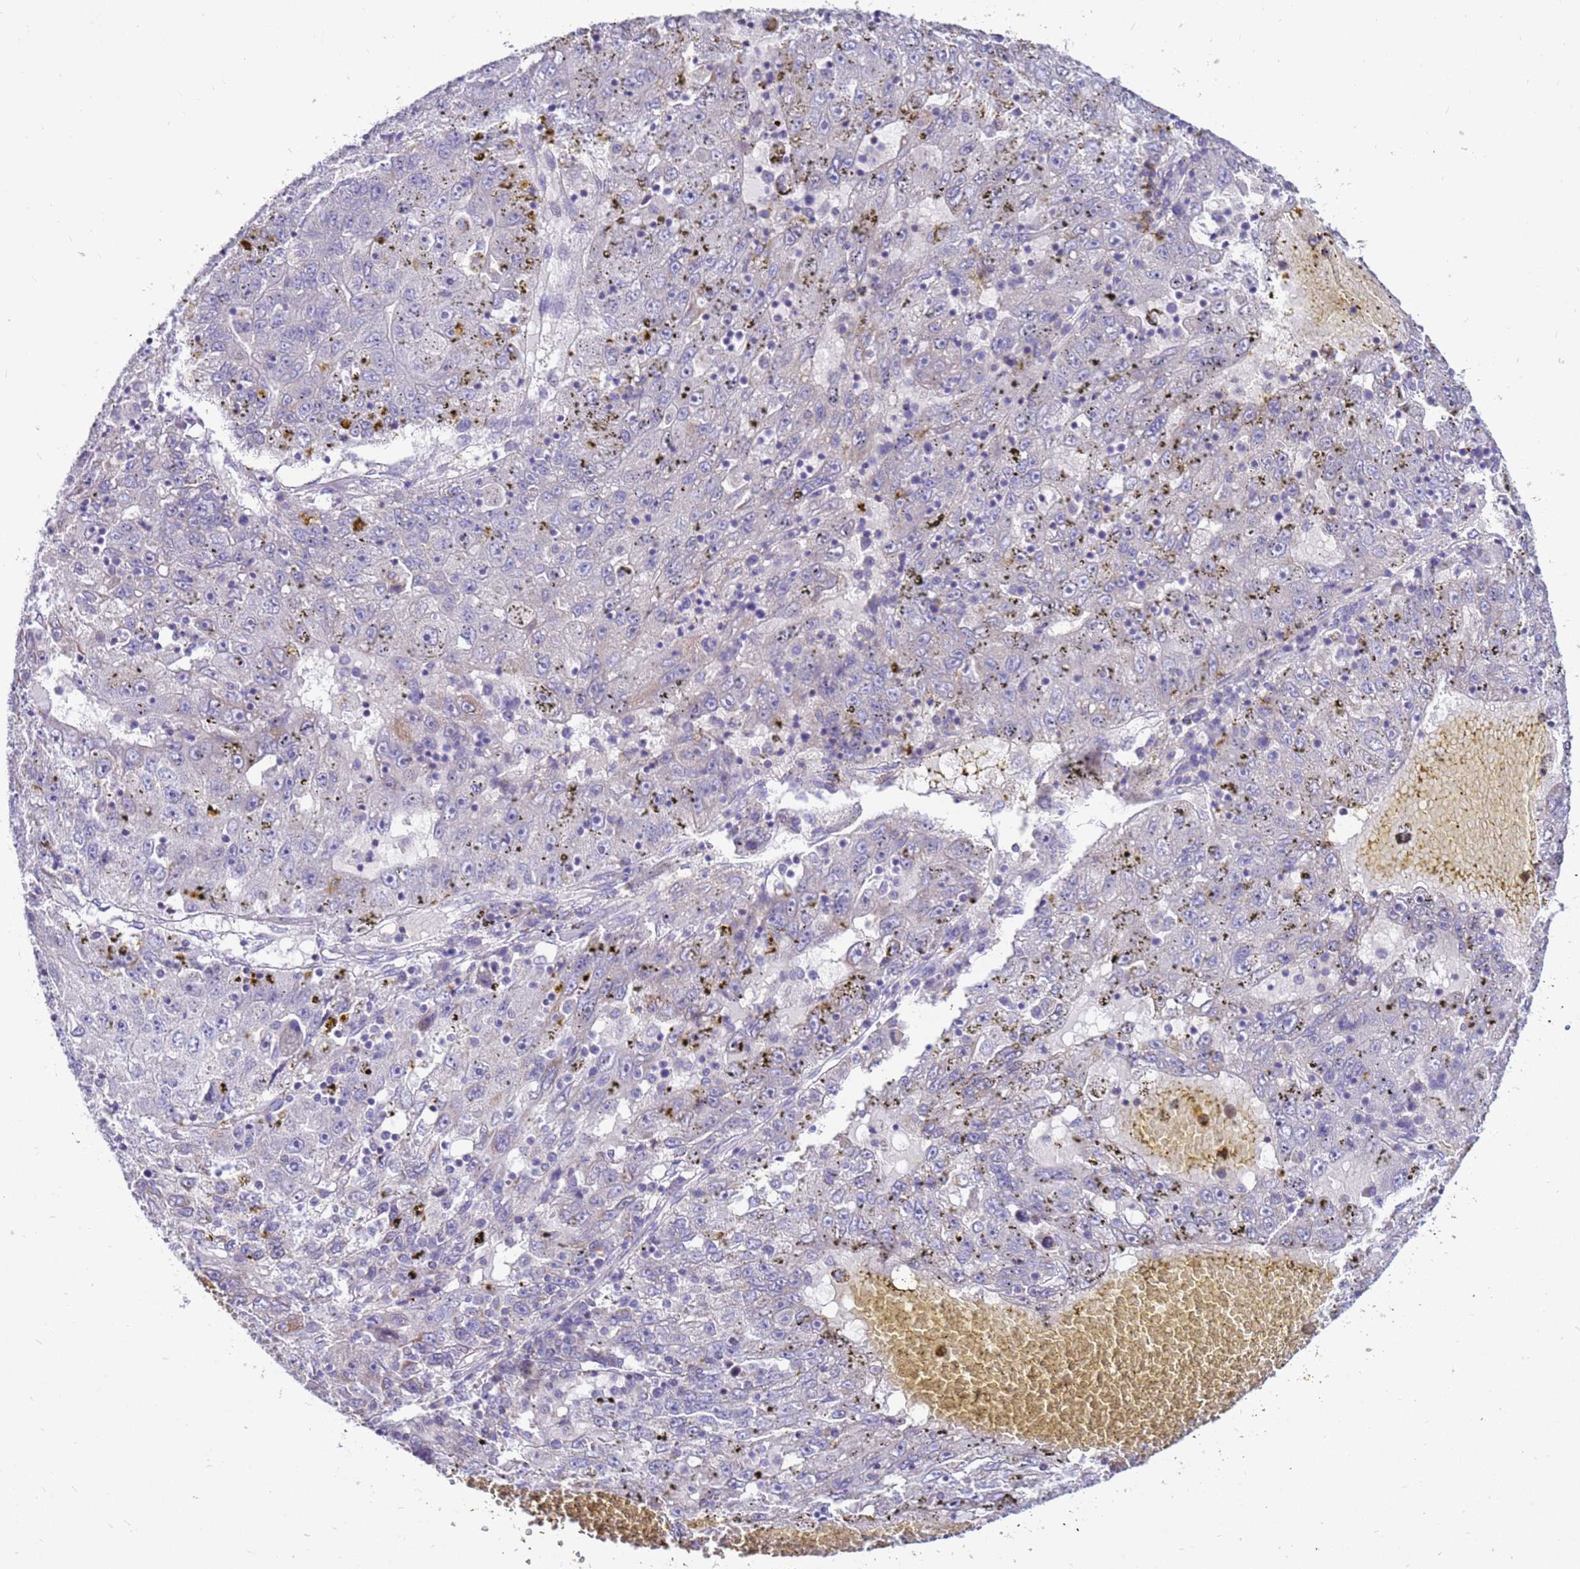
{"staining": {"intensity": "negative", "quantity": "none", "location": "none"}, "tissue": "liver cancer", "cell_type": "Tumor cells", "image_type": "cancer", "snomed": [{"axis": "morphology", "description": "Carcinoma, Hepatocellular, NOS"}, {"axis": "topography", "description": "Liver"}], "caption": "The histopathology image demonstrates no significant staining in tumor cells of hepatocellular carcinoma (liver). (Stains: DAB (3,3'-diaminobenzidine) immunohistochemistry (IHC) with hematoxylin counter stain, Microscopy: brightfield microscopy at high magnification).", "gene": "IGF1R", "patient": {"sex": "male", "age": 49}}